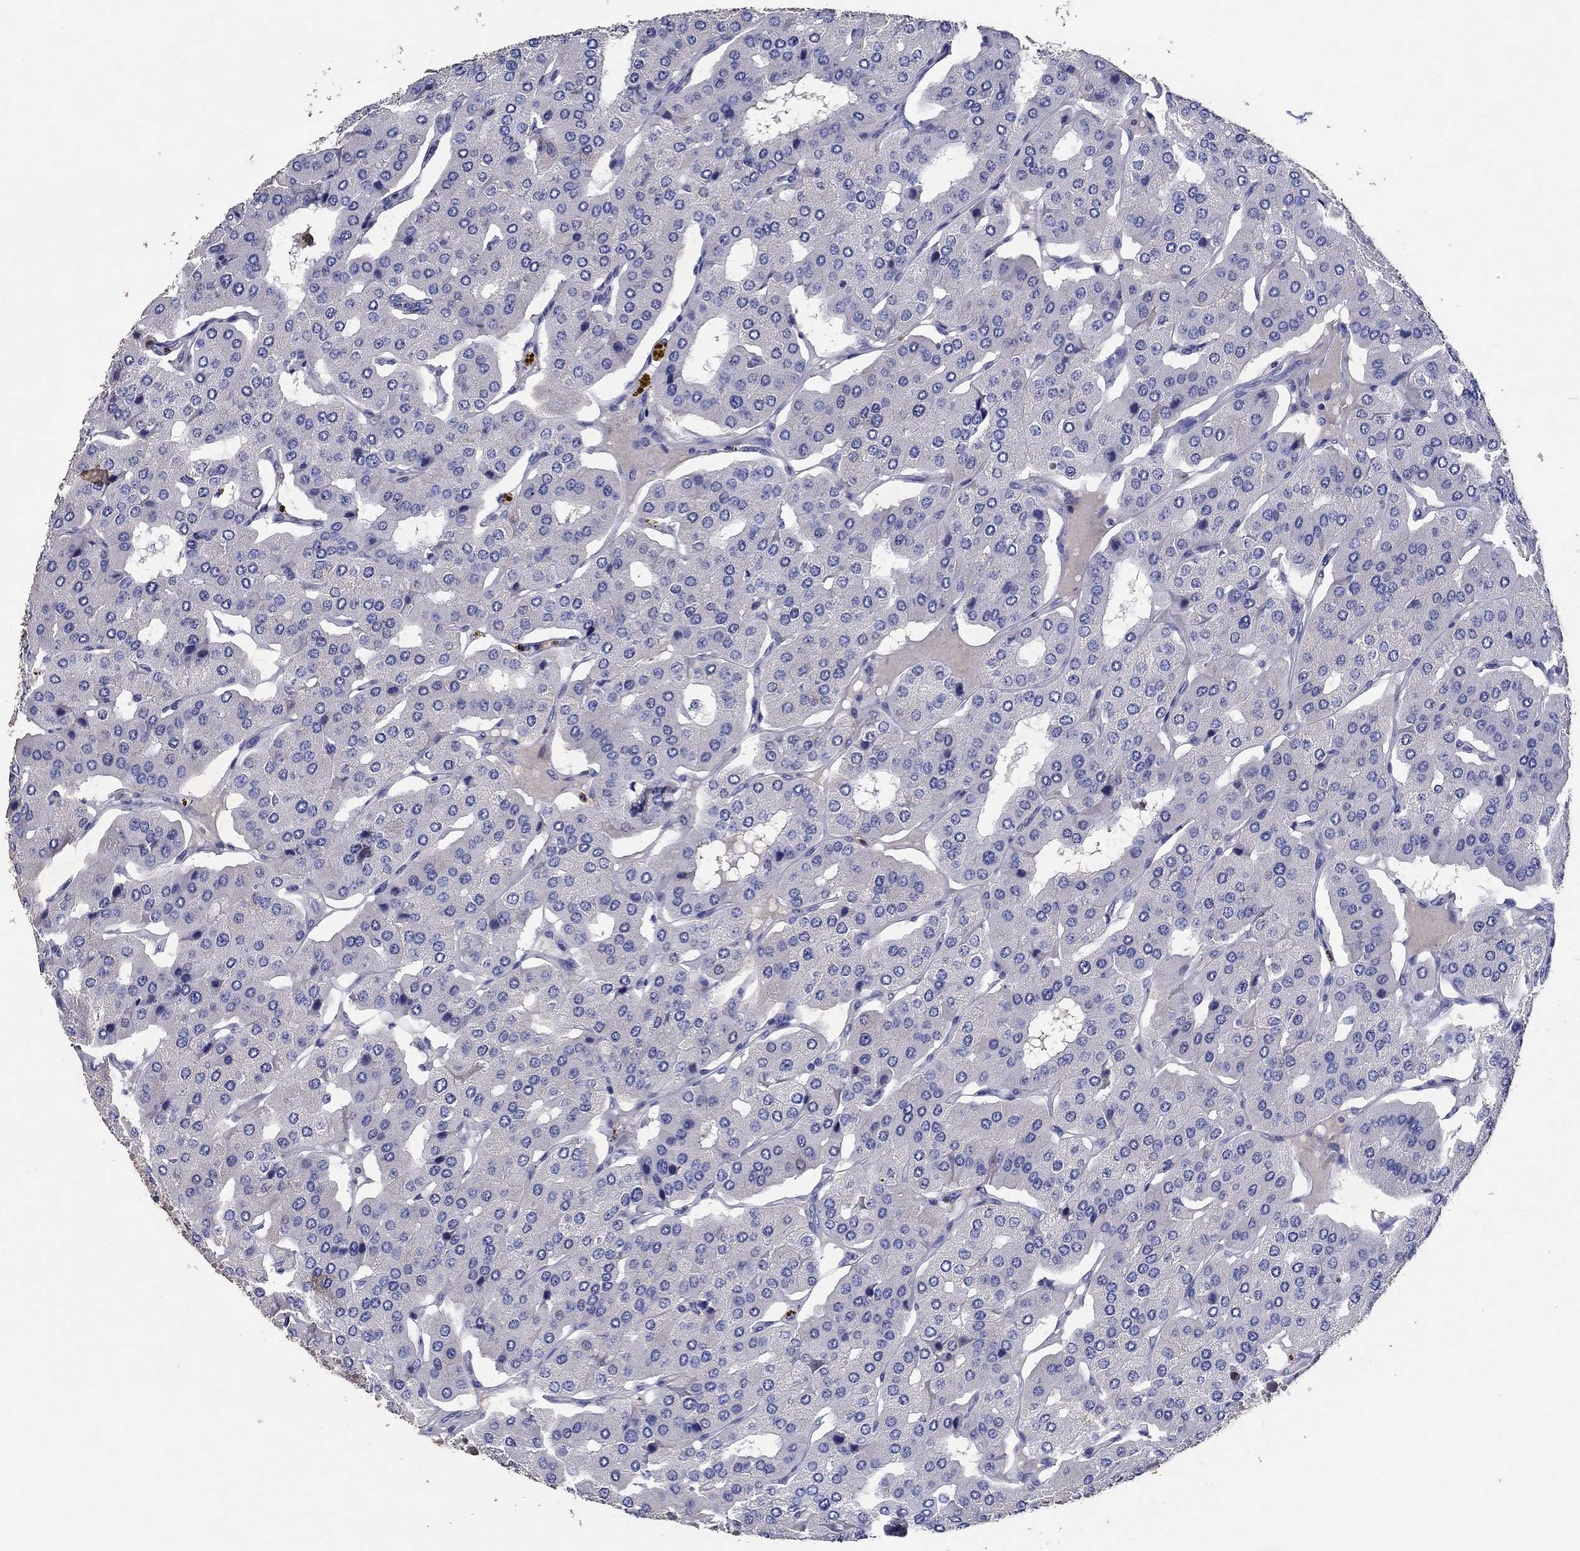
{"staining": {"intensity": "negative", "quantity": "none", "location": "none"}, "tissue": "parathyroid gland", "cell_type": "Glandular cells", "image_type": "normal", "snomed": [{"axis": "morphology", "description": "Normal tissue, NOS"}, {"axis": "morphology", "description": "Adenoma, NOS"}, {"axis": "topography", "description": "Parathyroid gland"}], "caption": "Immunohistochemical staining of unremarkable parathyroid gland demonstrates no significant expression in glandular cells. (DAB IHC with hematoxylin counter stain).", "gene": "EPX", "patient": {"sex": "female", "age": 86}}